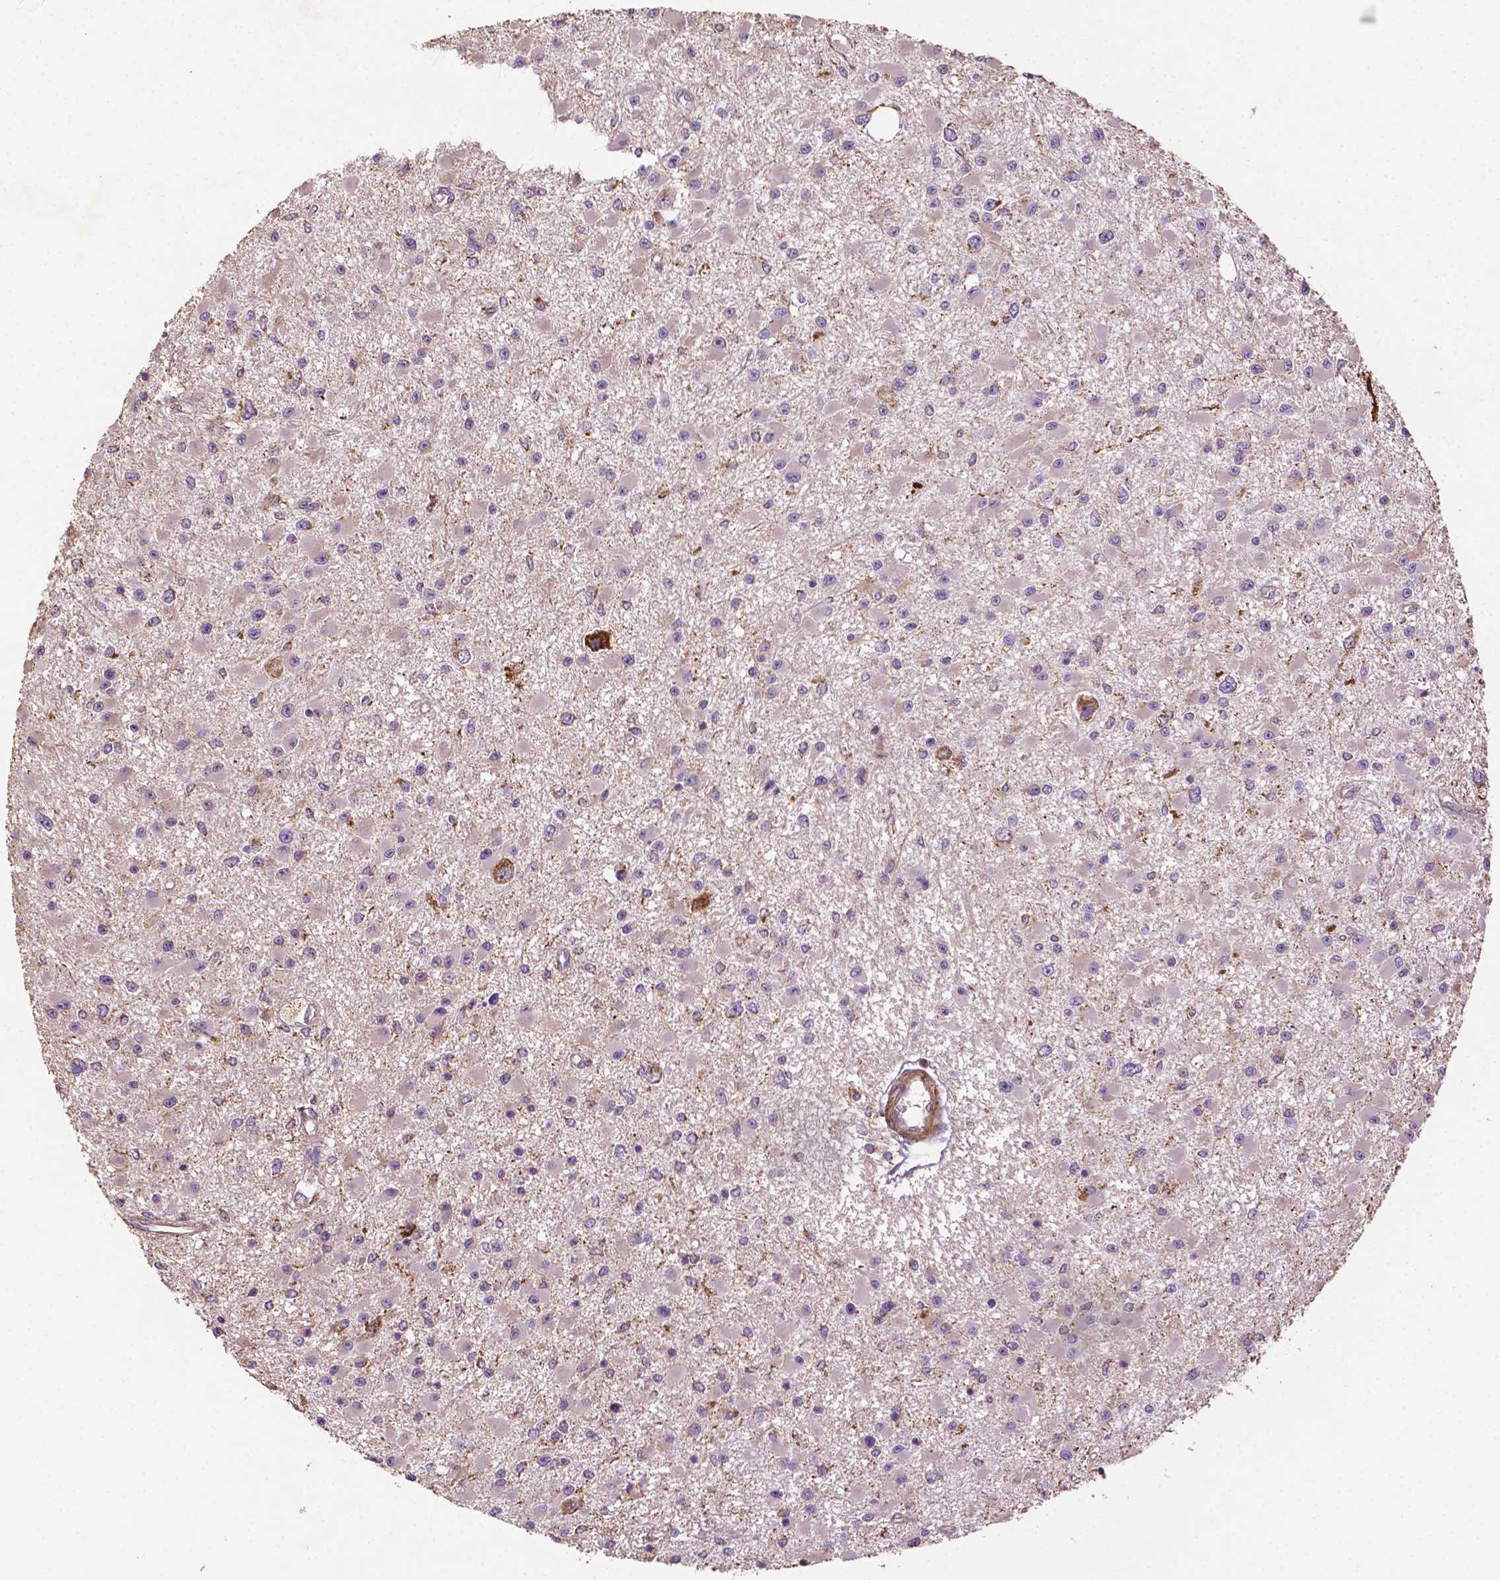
{"staining": {"intensity": "negative", "quantity": "none", "location": "none"}, "tissue": "glioma", "cell_type": "Tumor cells", "image_type": "cancer", "snomed": [{"axis": "morphology", "description": "Glioma, malignant, High grade"}, {"axis": "topography", "description": "Brain"}], "caption": "Immunohistochemistry (IHC) histopathology image of glioma stained for a protein (brown), which shows no staining in tumor cells.", "gene": "LRR1", "patient": {"sex": "male", "age": 54}}